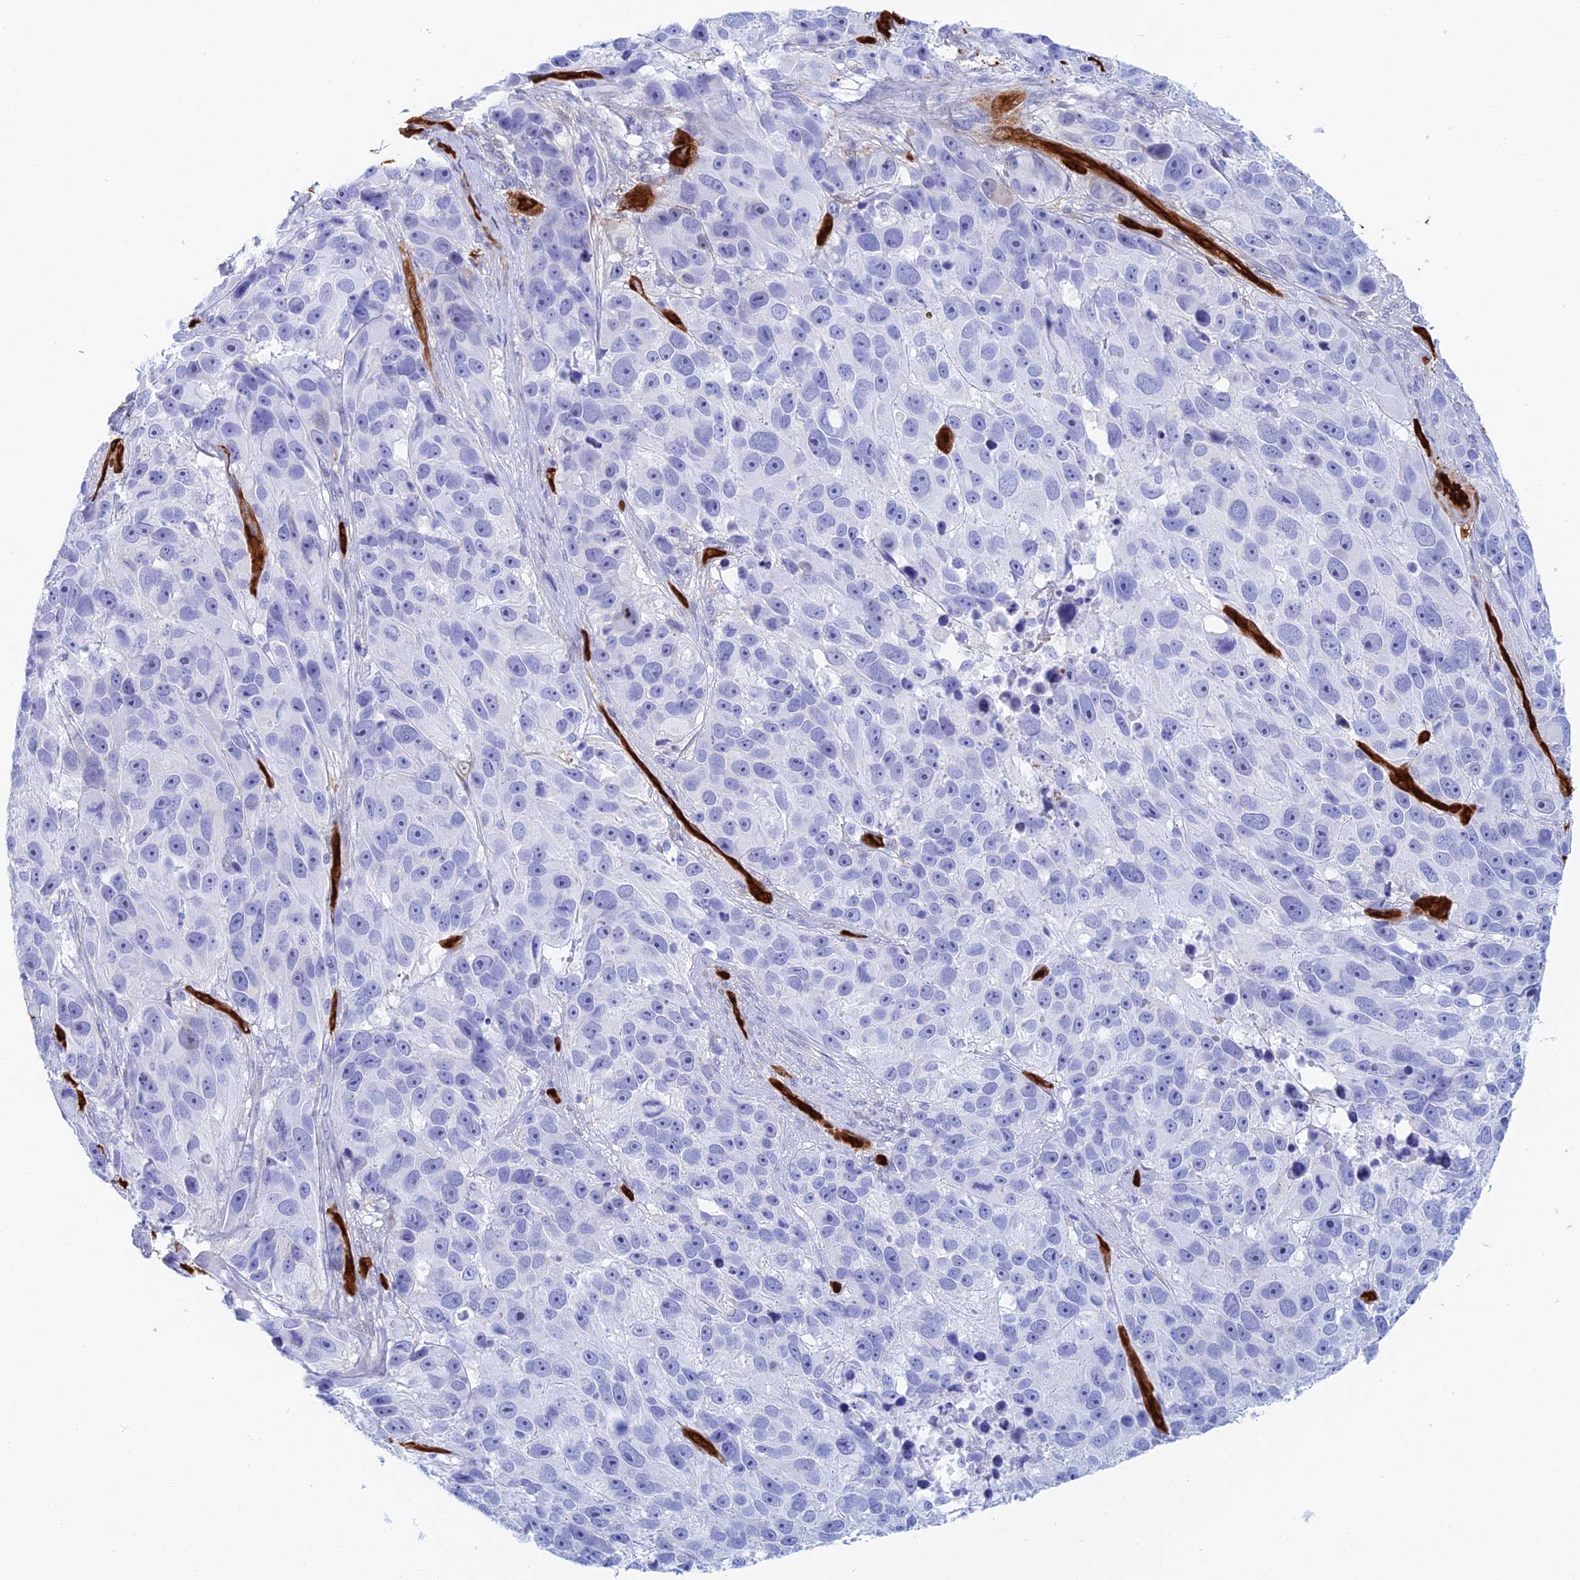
{"staining": {"intensity": "negative", "quantity": "none", "location": "none"}, "tissue": "melanoma", "cell_type": "Tumor cells", "image_type": "cancer", "snomed": [{"axis": "morphology", "description": "Malignant melanoma, NOS"}, {"axis": "topography", "description": "Skin"}], "caption": "A photomicrograph of human melanoma is negative for staining in tumor cells. The staining was performed using DAB (3,3'-diaminobenzidine) to visualize the protein expression in brown, while the nuclei were stained in blue with hematoxylin (Magnification: 20x).", "gene": "CRIP2", "patient": {"sex": "male", "age": 84}}